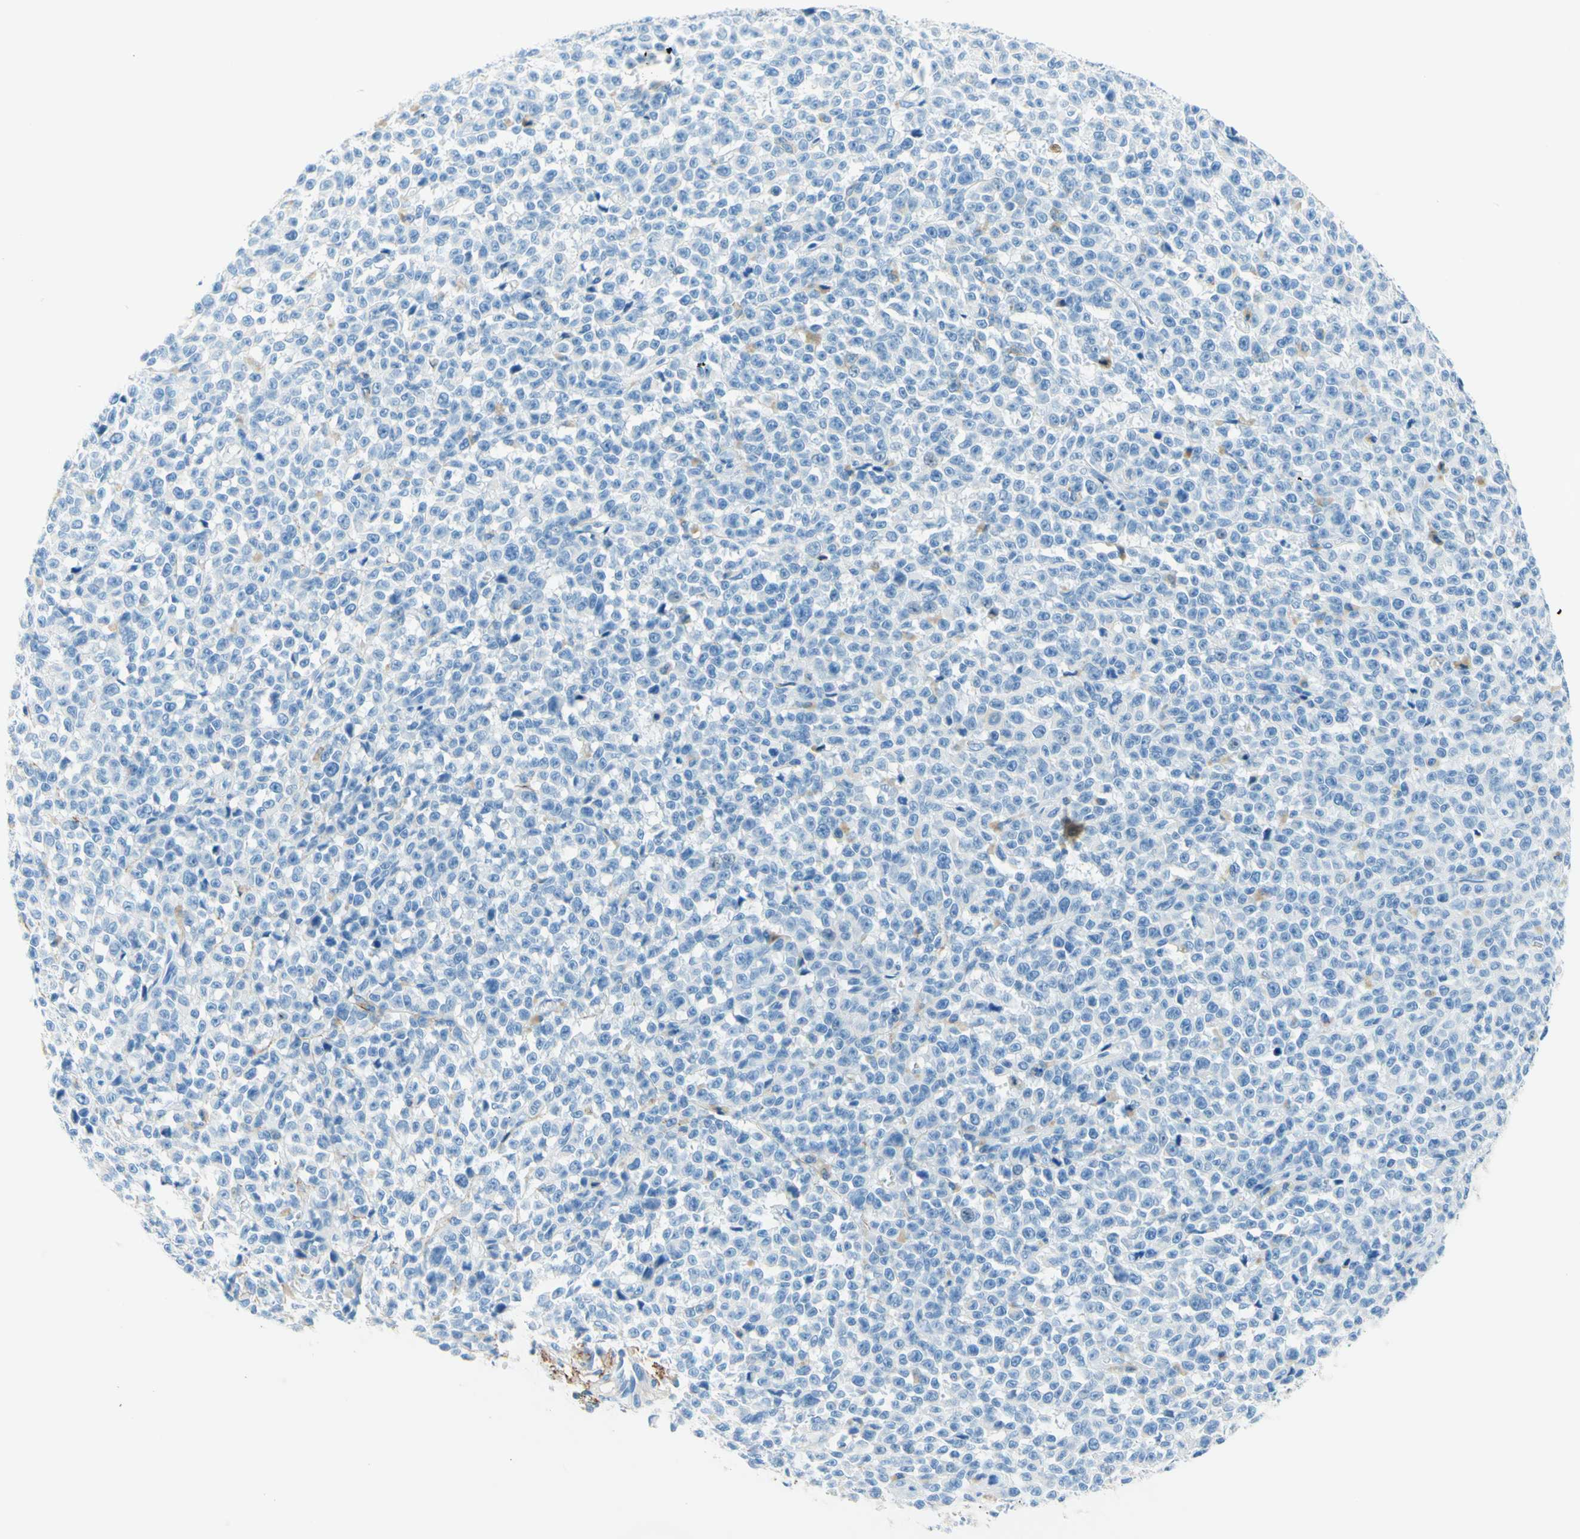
{"staining": {"intensity": "negative", "quantity": "none", "location": "none"}, "tissue": "melanoma", "cell_type": "Tumor cells", "image_type": "cancer", "snomed": [{"axis": "morphology", "description": "Malignant melanoma, NOS"}, {"axis": "topography", "description": "Skin"}], "caption": "Melanoma was stained to show a protein in brown. There is no significant positivity in tumor cells.", "gene": "MFAP5", "patient": {"sex": "female", "age": 82}}